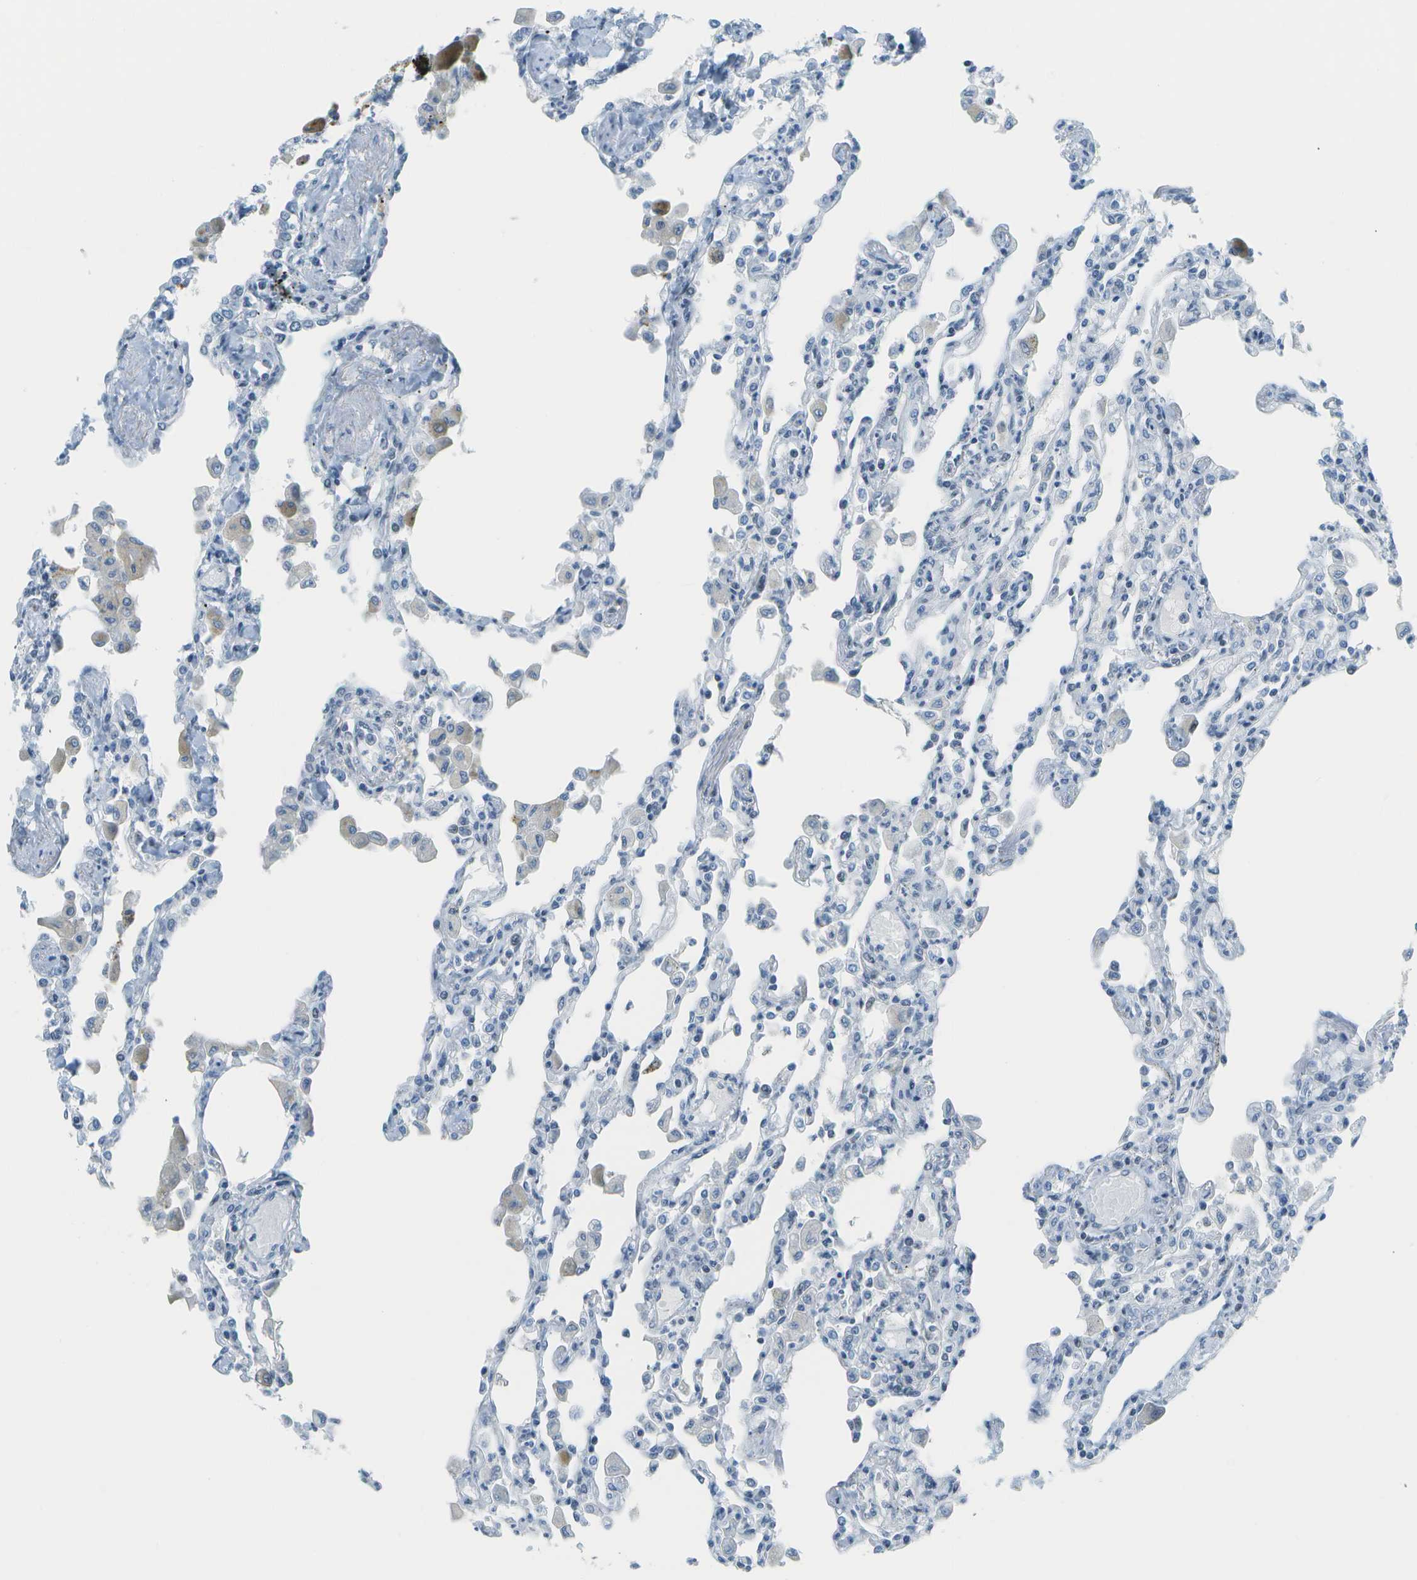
{"staining": {"intensity": "negative", "quantity": "none", "location": "none"}, "tissue": "lung", "cell_type": "Alveolar cells", "image_type": "normal", "snomed": [{"axis": "morphology", "description": "Normal tissue, NOS"}, {"axis": "topography", "description": "Bronchus"}, {"axis": "topography", "description": "Lung"}], "caption": "Image shows no protein staining in alveolar cells of normal lung. The staining is performed using DAB brown chromogen with nuclei counter-stained in using hematoxylin.", "gene": "NEK11", "patient": {"sex": "female", "age": 49}}